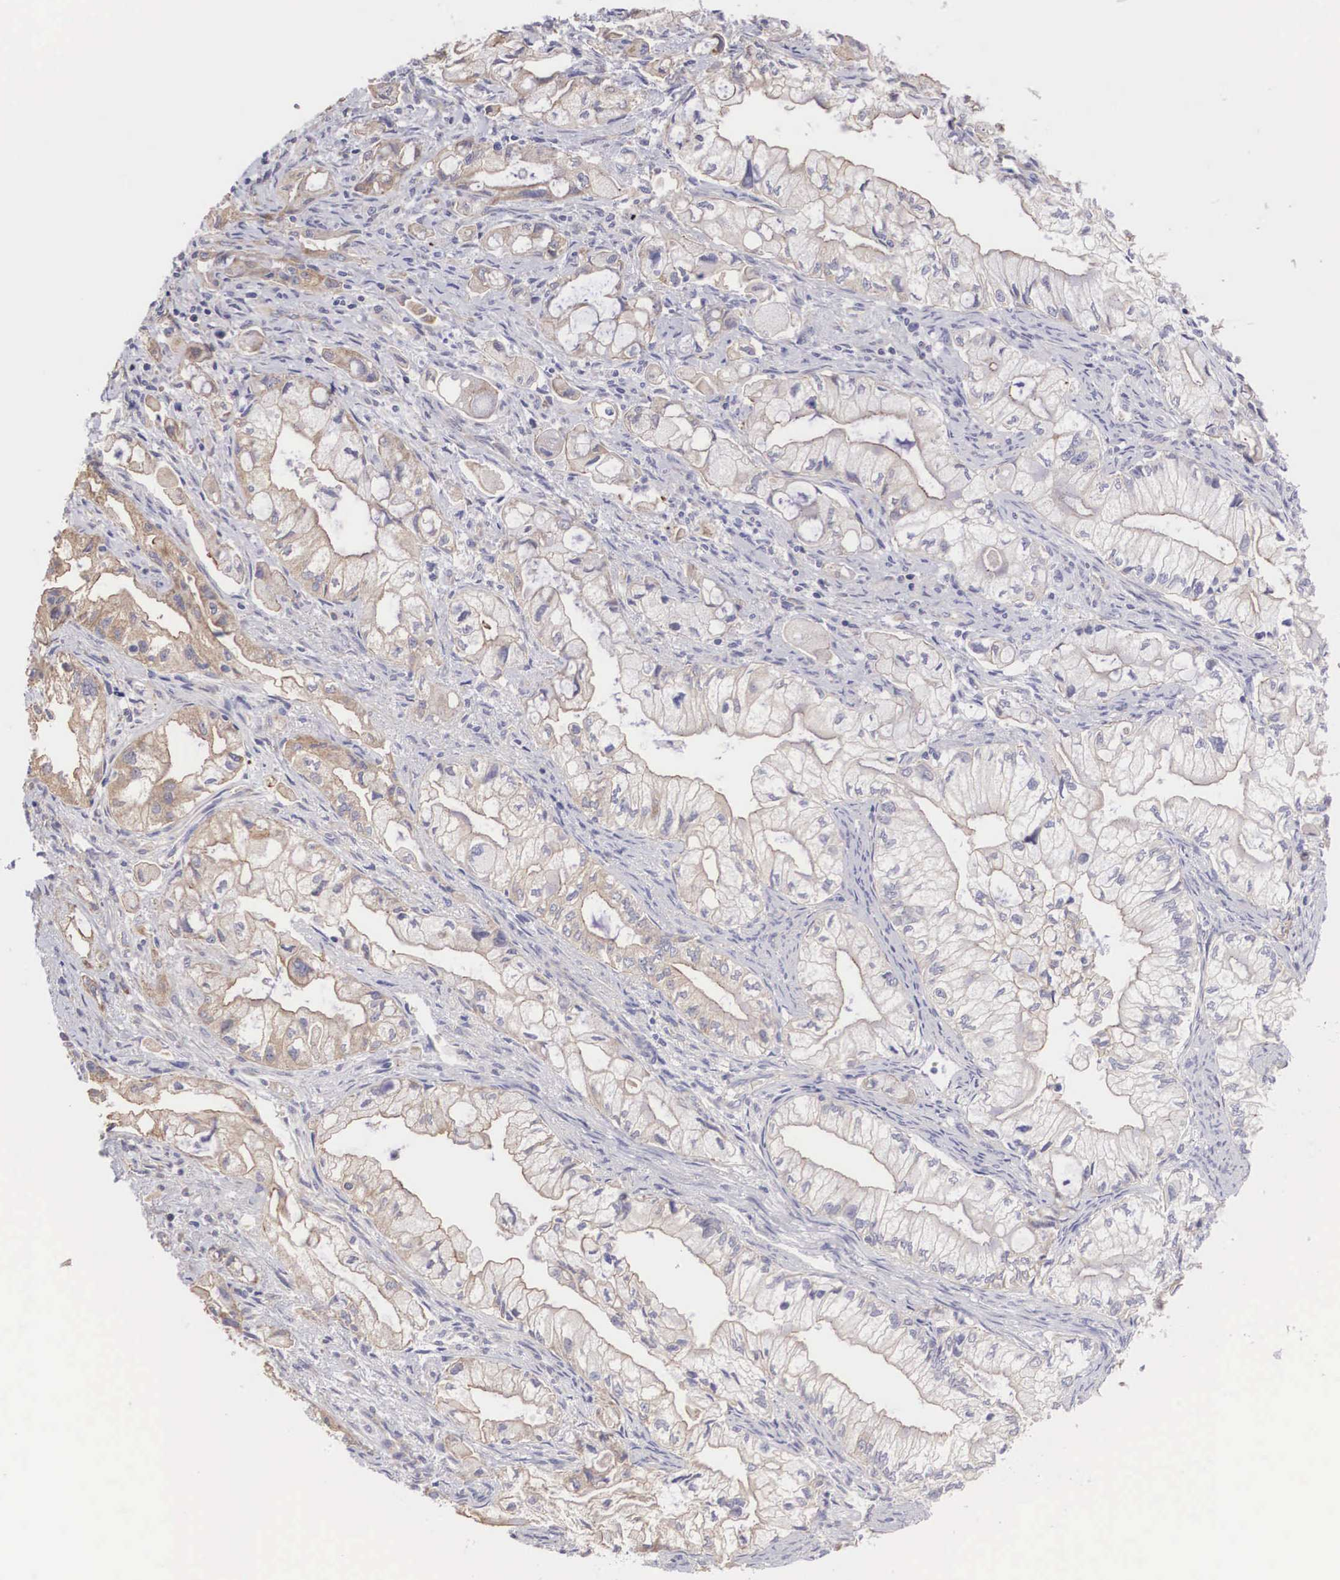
{"staining": {"intensity": "weak", "quantity": "<25%", "location": "cytoplasmic/membranous"}, "tissue": "pancreatic cancer", "cell_type": "Tumor cells", "image_type": "cancer", "snomed": [{"axis": "morphology", "description": "Adenocarcinoma, NOS"}, {"axis": "topography", "description": "Pancreas"}], "caption": "Immunohistochemical staining of pancreatic cancer (adenocarcinoma) displays no significant positivity in tumor cells.", "gene": "TXLNG", "patient": {"sex": "male", "age": 79}}